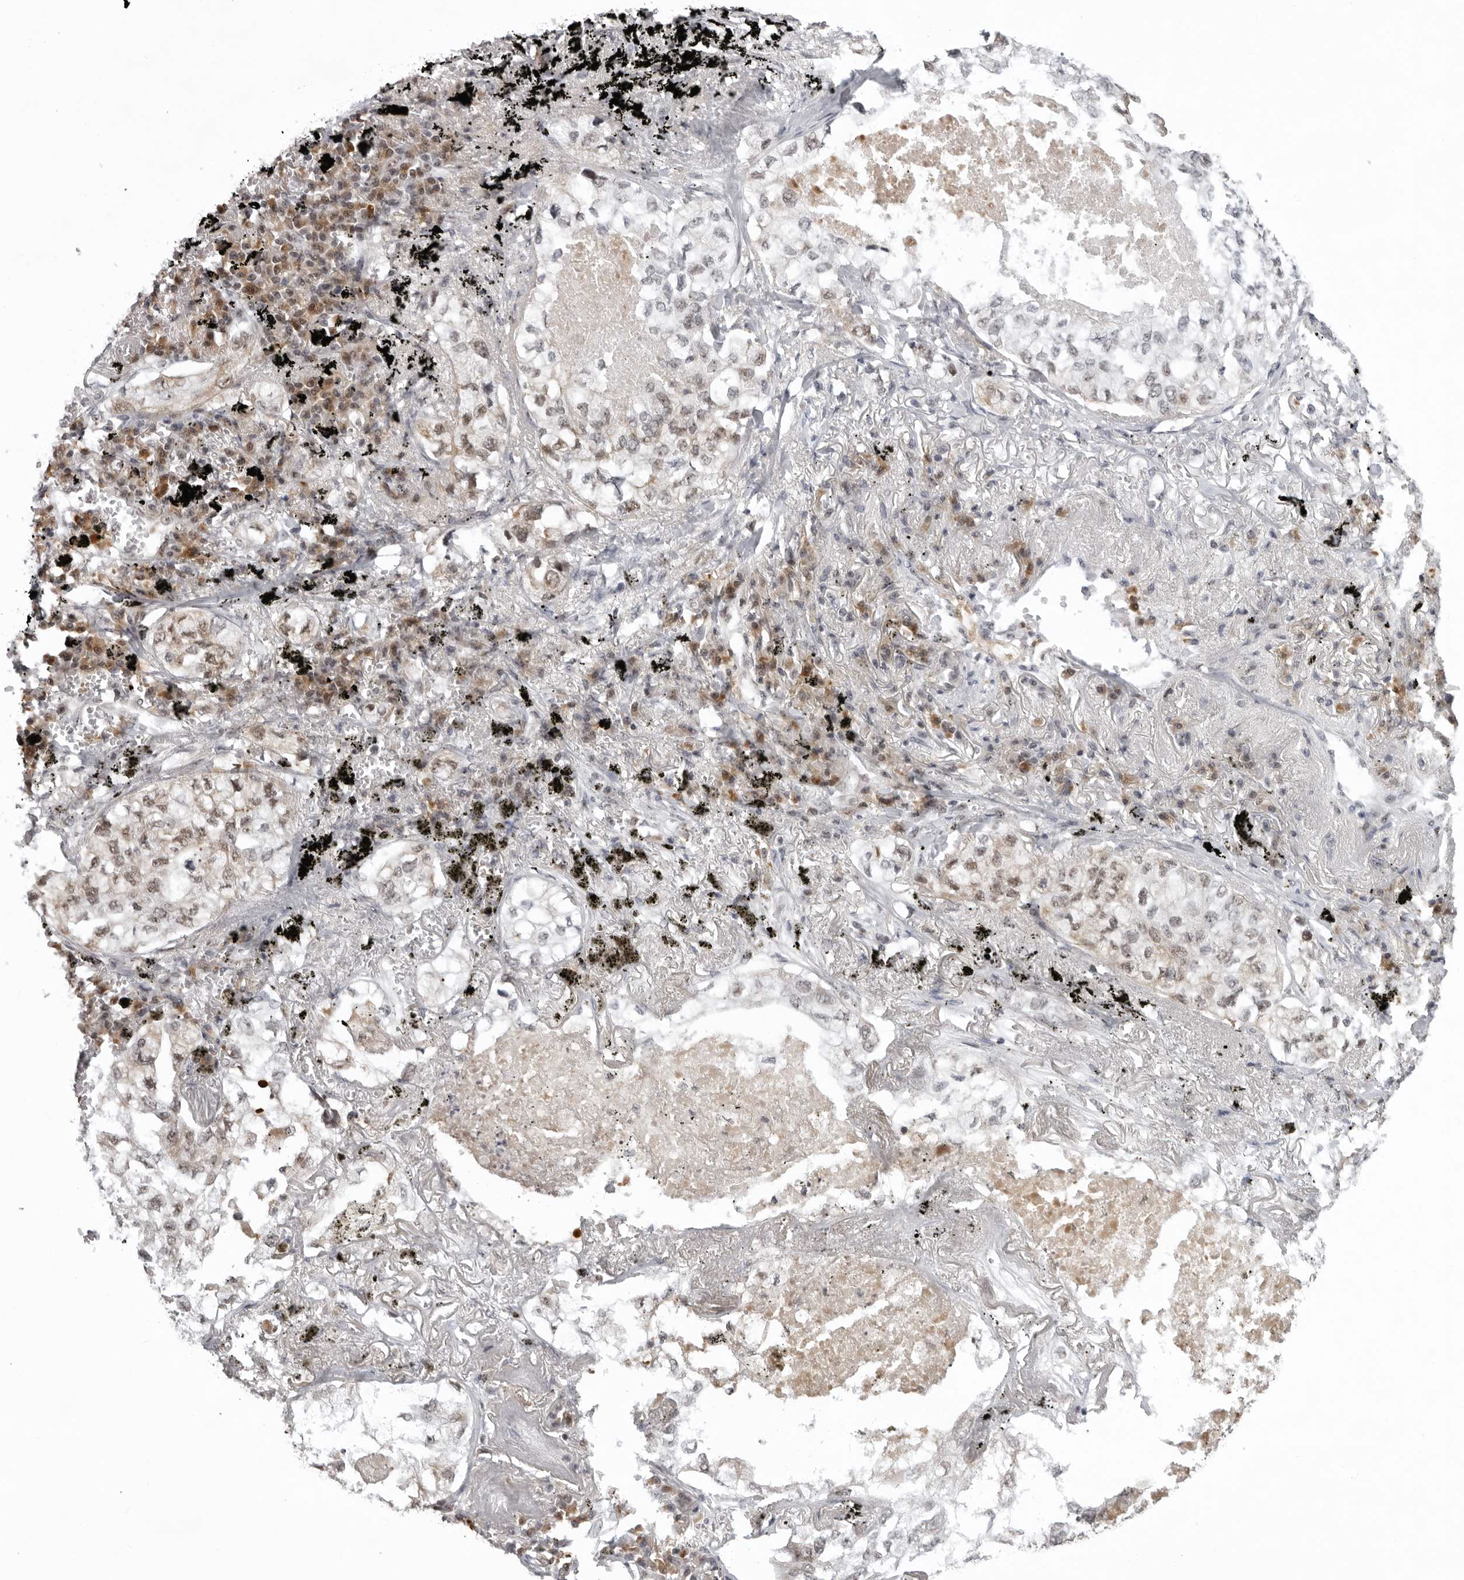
{"staining": {"intensity": "weak", "quantity": ">75%", "location": "cytoplasmic/membranous,nuclear"}, "tissue": "lung cancer", "cell_type": "Tumor cells", "image_type": "cancer", "snomed": [{"axis": "morphology", "description": "Adenocarcinoma, NOS"}, {"axis": "topography", "description": "Lung"}], "caption": "An image of human lung cancer stained for a protein demonstrates weak cytoplasmic/membranous and nuclear brown staining in tumor cells. (IHC, brightfield microscopy, high magnification).", "gene": "EXOSC10", "patient": {"sex": "male", "age": 65}}